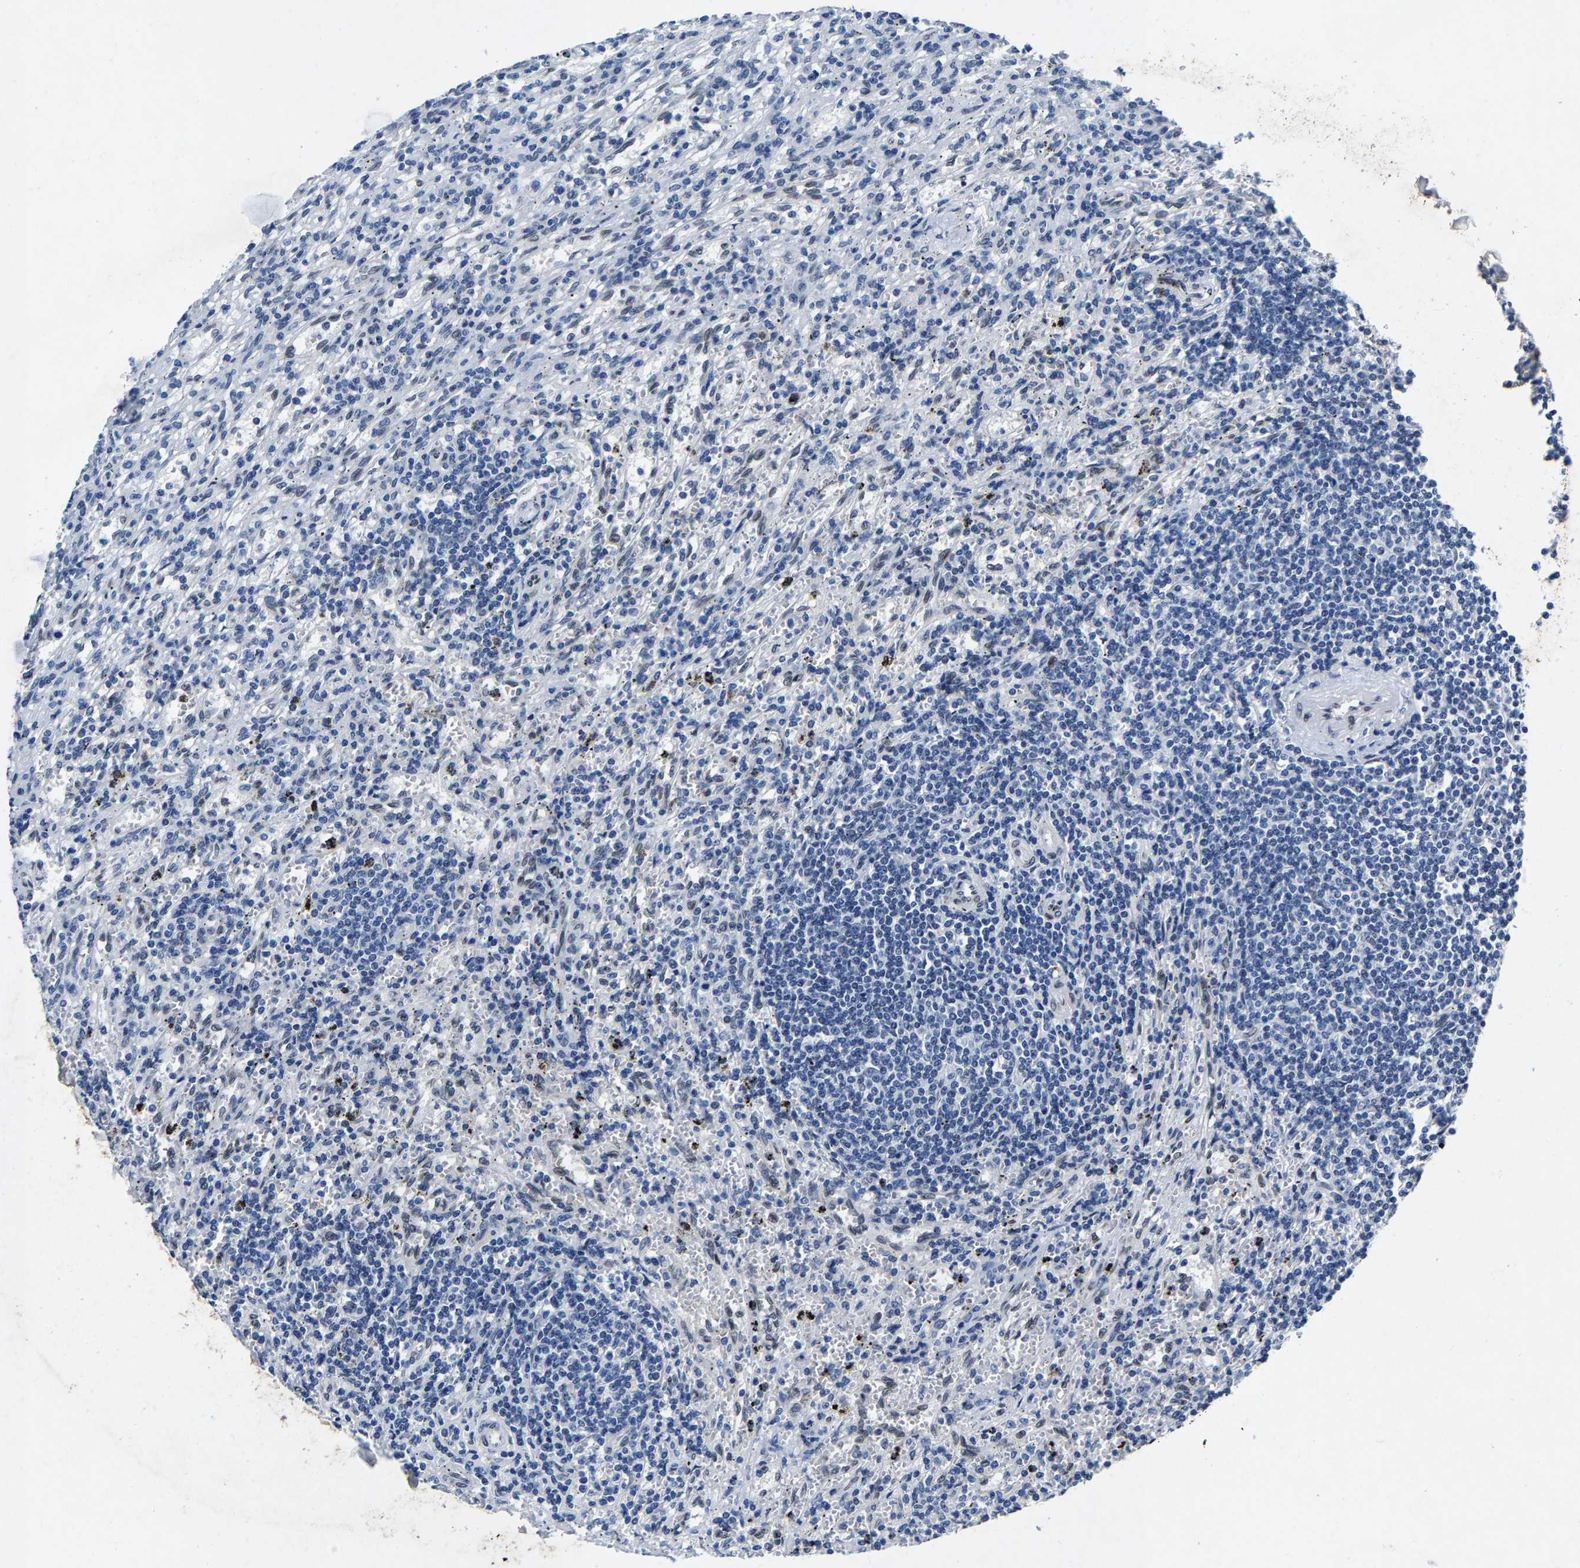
{"staining": {"intensity": "negative", "quantity": "none", "location": "none"}, "tissue": "lymphoma", "cell_type": "Tumor cells", "image_type": "cancer", "snomed": [{"axis": "morphology", "description": "Malignant lymphoma, non-Hodgkin's type, Low grade"}, {"axis": "topography", "description": "Spleen"}], "caption": "The IHC image has no significant expression in tumor cells of lymphoma tissue.", "gene": "UBN2", "patient": {"sex": "male", "age": 76}}